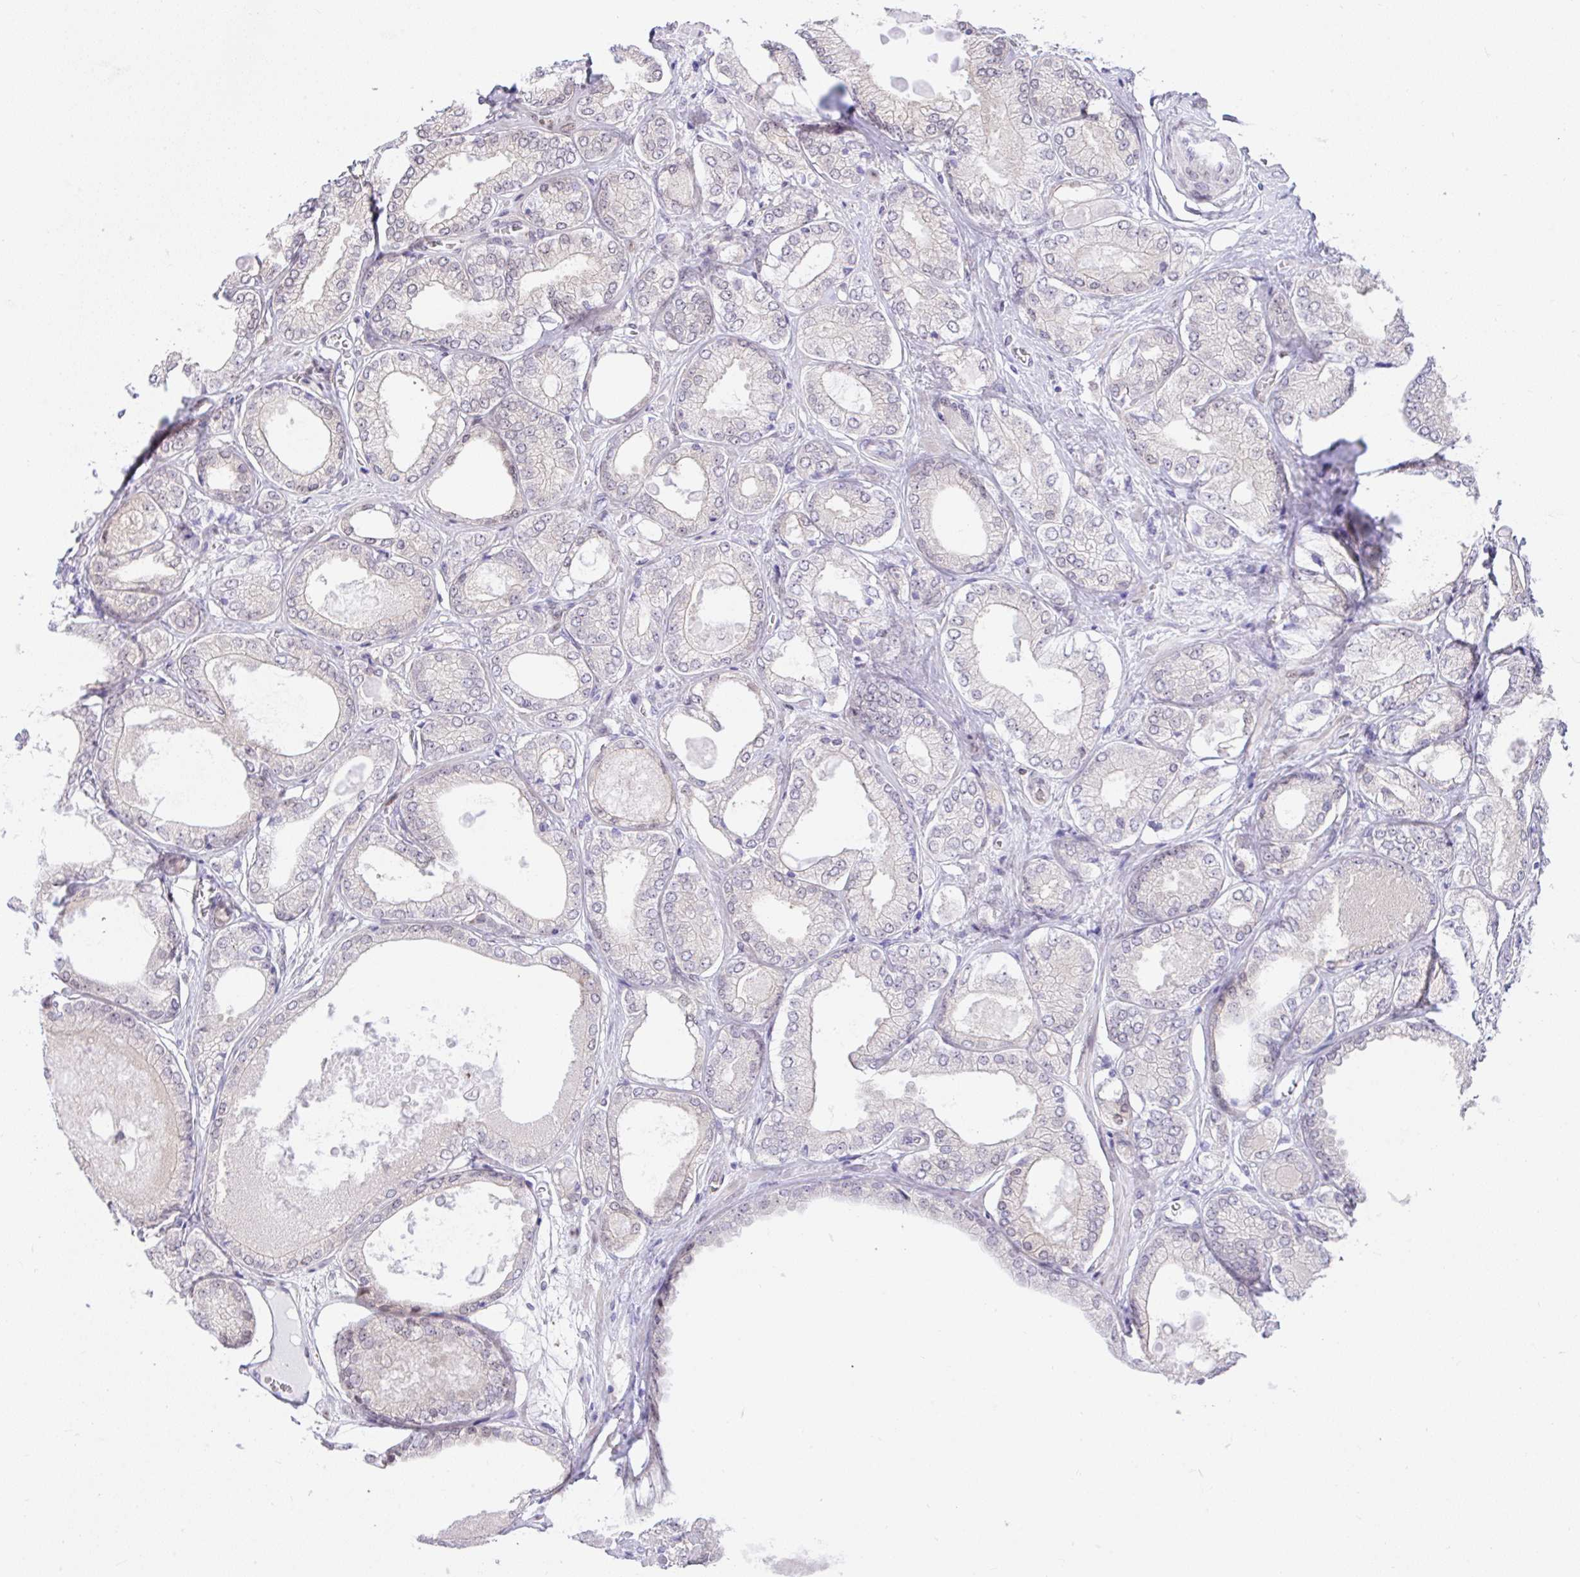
{"staining": {"intensity": "negative", "quantity": "none", "location": "none"}, "tissue": "prostate cancer", "cell_type": "Tumor cells", "image_type": "cancer", "snomed": [{"axis": "morphology", "description": "Adenocarcinoma, High grade"}, {"axis": "topography", "description": "Prostate"}], "caption": "Immunohistochemical staining of prostate cancer (adenocarcinoma (high-grade)) exhibits no significant staining in tumor cells.", "gene": "ZNF485", "patient": {"sex": "male", "age": 68}}